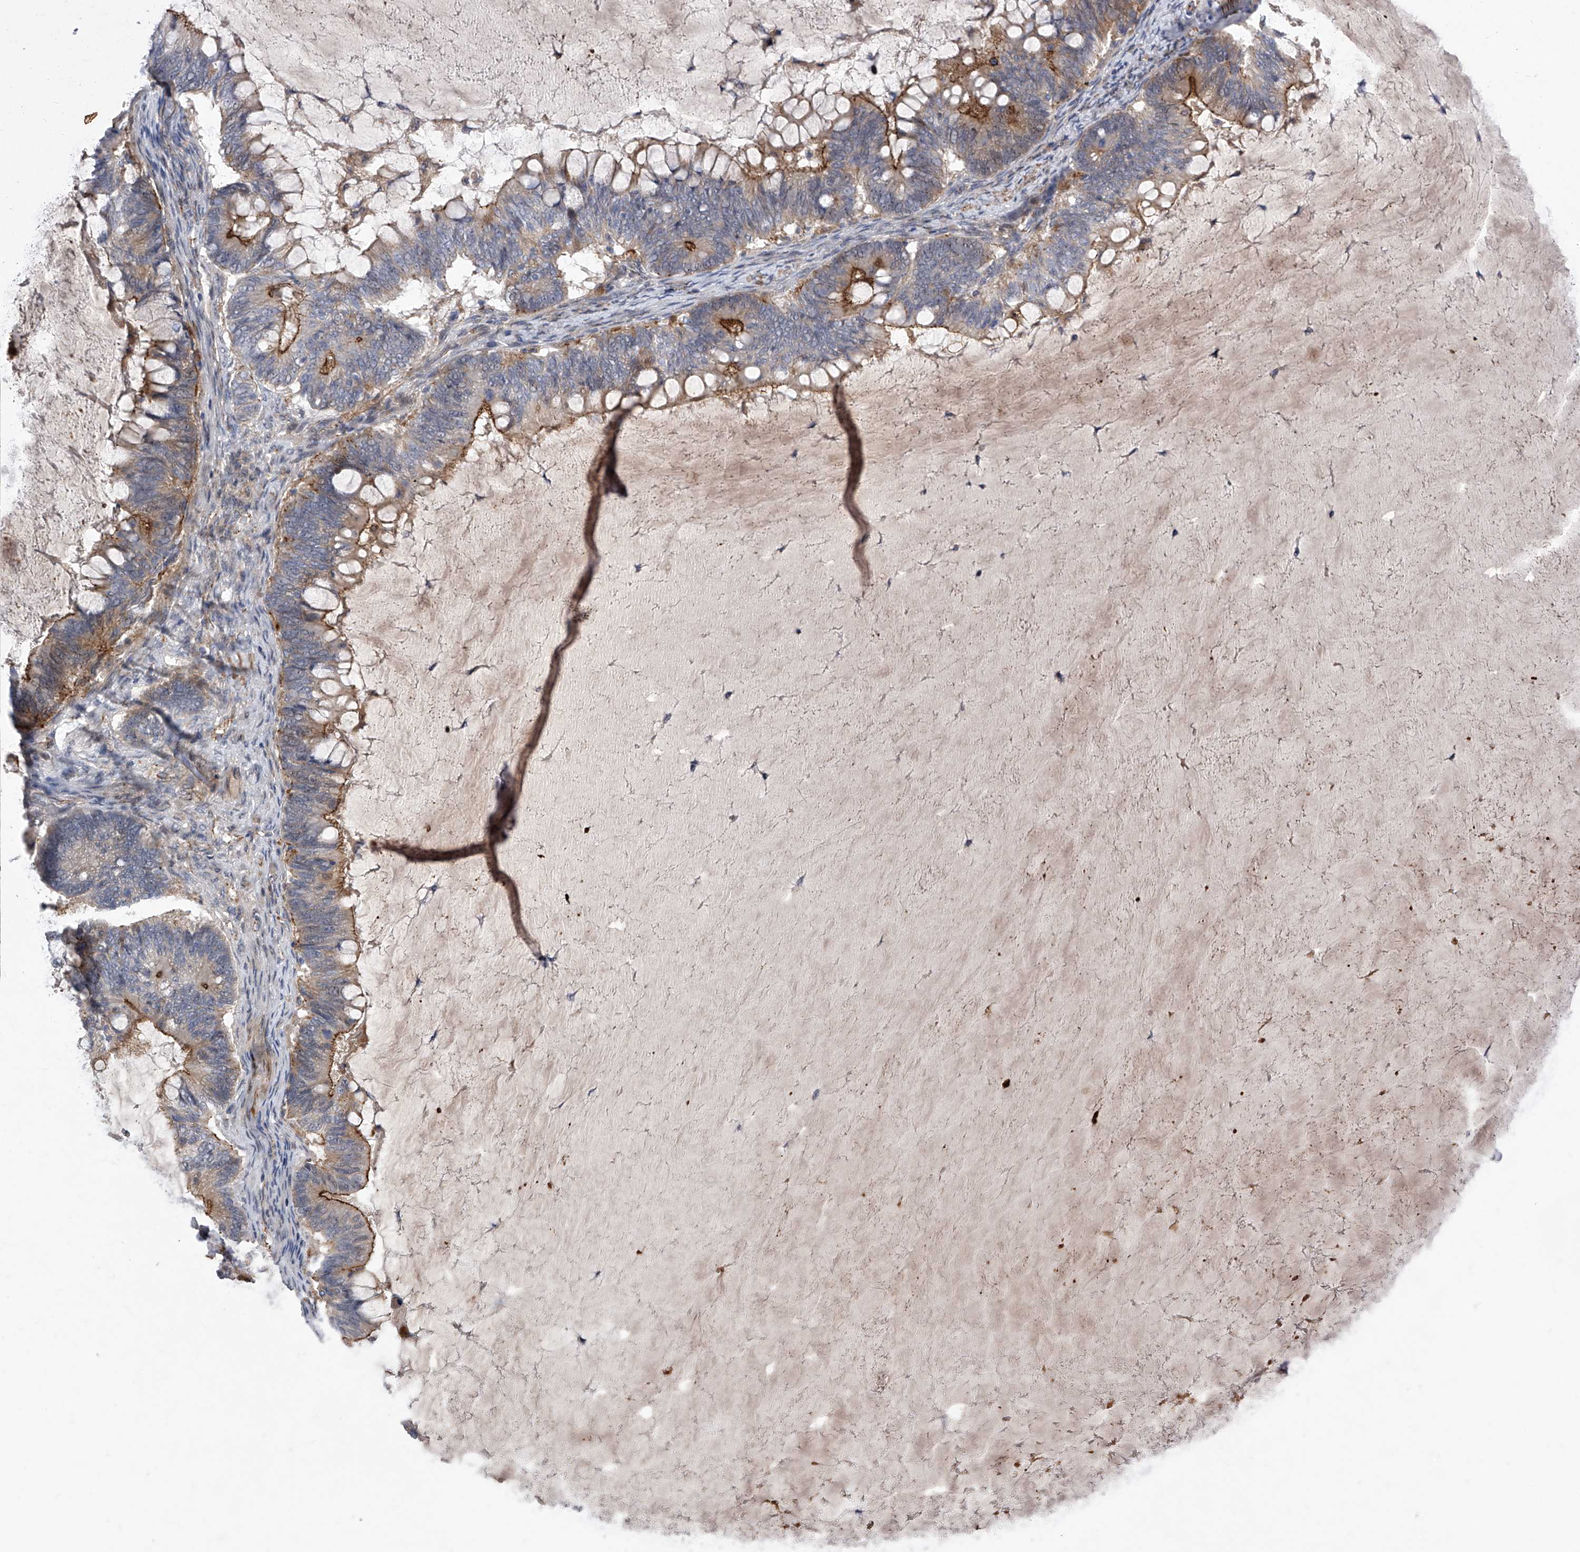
{"staining": {"intensity": "moderate", "quantity": ">75%", "location": "cytoplasmic/membranous"}, "tissue": "ovarian cancer", "cell_type": "Tumor cells", "image_type": "cancer", "snomed": [{"axis": "morphology", "description": "Cystadenocarcinoma, mucinous, NOS"}, {"axis": "topography", "description": "Ovary"}], "caption": "Moderate cytoplasmic/membranous staining for a protein is present in about >75% of tumor cells of mucinous cystadenocarcinoma (ovarian) using immunohistochemistry (IHC).", "gene": "MINDY4", "patient": {"sex": "female", "age": 61}}